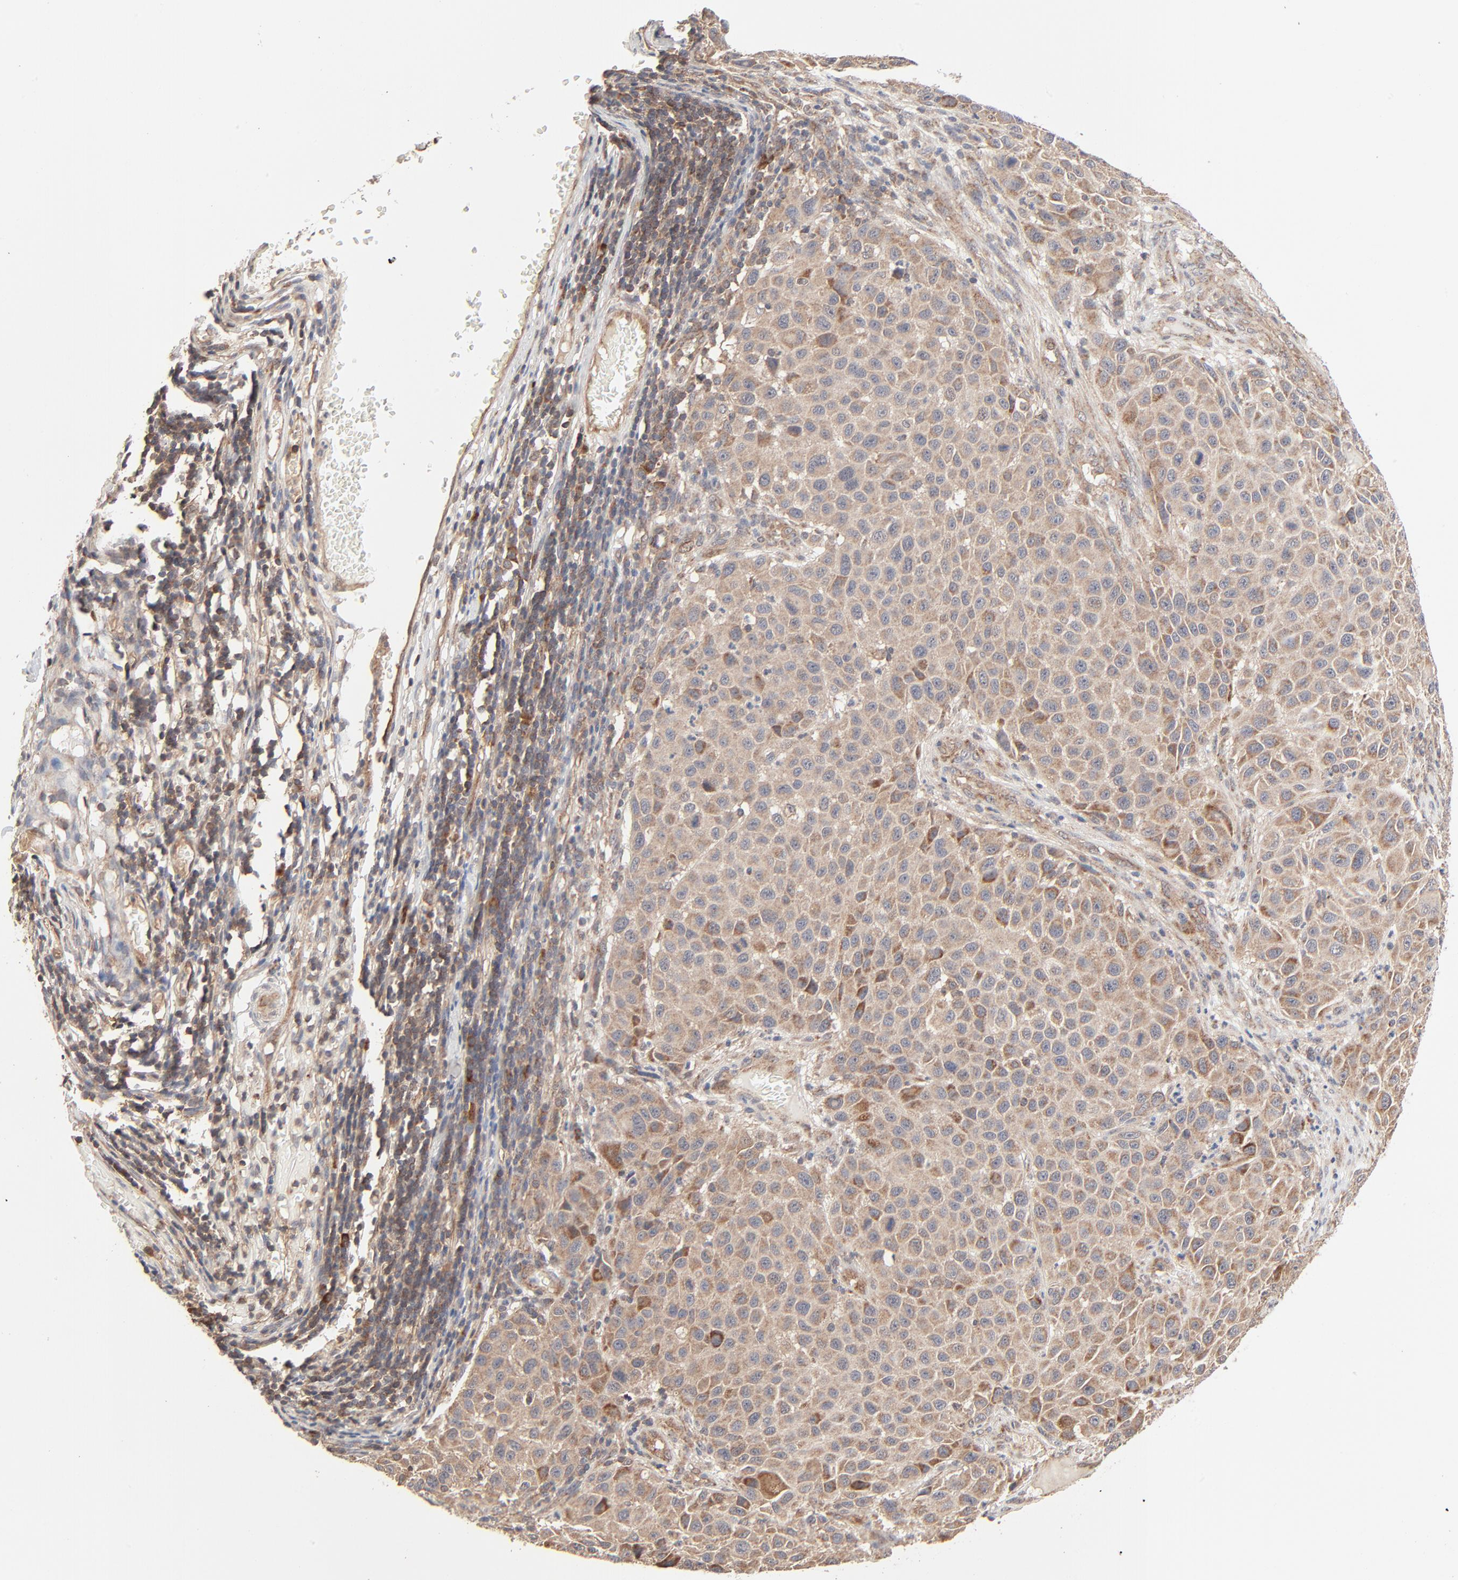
{"staining": {"intensity": "moderate", "quantity": ">75%", "location": "cytoplasmic/membranous"}, "tissue": "melanoma", "cell_type": "Tumor cells", "image_type": "cancer", "snomed": [{"axis": "morphology", "description": "Malignant melanoma, Metastatic site"}, {"axis": "topography", "description": "Lymph node"}], "caption": "Melanoma tissue demonstrates moderate cytoplasmic/membranous positivity in approximately >75% of tumor cells, visualized by immunohistochemistry.", "gene": "ABLIM3", "patient": {"sex": "male", "age": 61}}